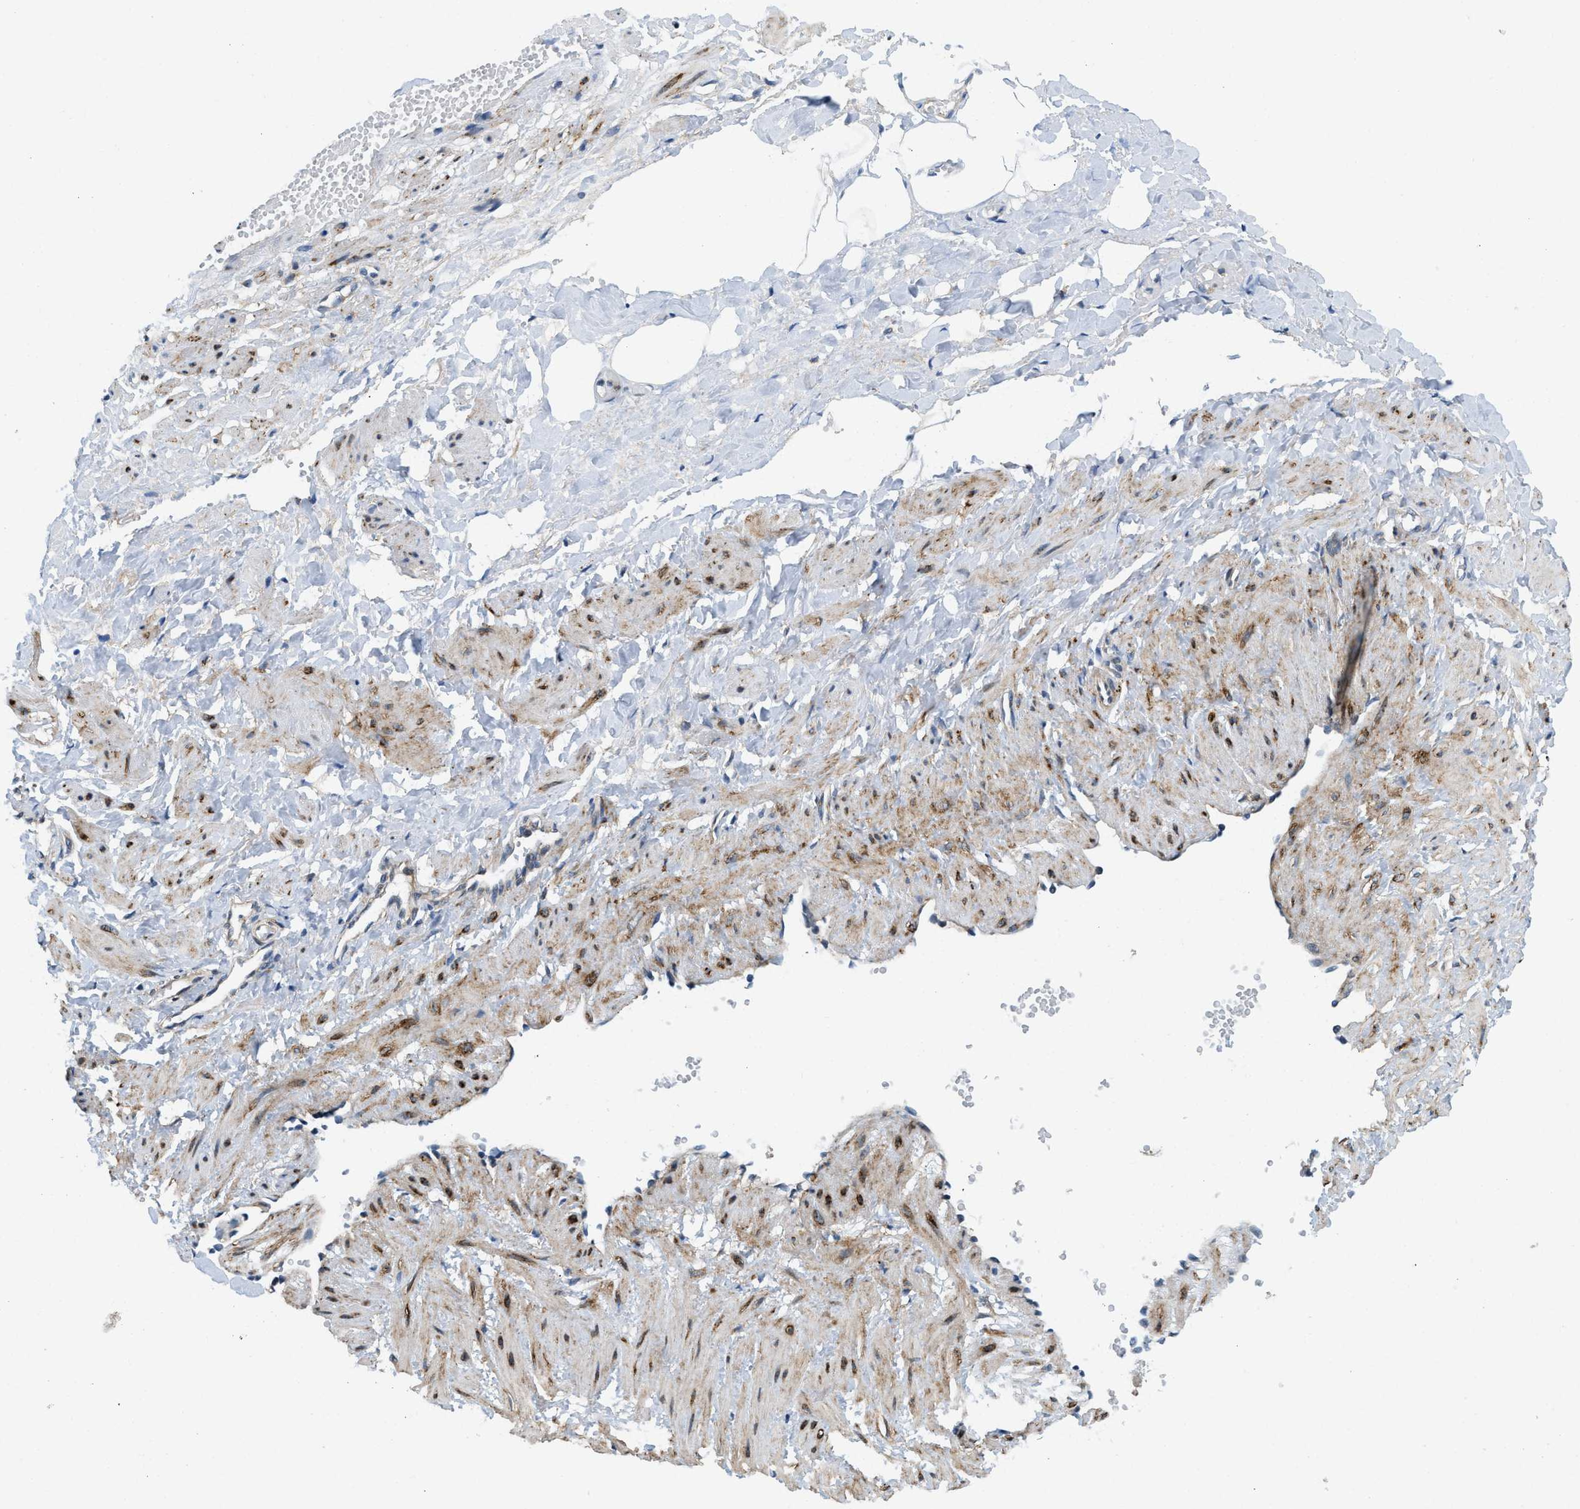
{"staining": {"intensity": "negative", "quantity": "none", "location": "none"}, "tissue": "adipose tissue", "cell_type": "Adipocytes", "image_type": "normal", "snomed": [{"axis": "morphology", "description": "Normal tissue, NOS"}, {"axis": "topography", "description": "Soft tissue"}, {"axis": "topography", "description": "Vascular tissue"}], "caption": "This is an immunohistochemistry (IHC) micrograph of unremarkable adipose tissue. There is no positivity in adipocytes.", "gene": "ZNF599", "patient": {"sex": "female", "age": 35}}